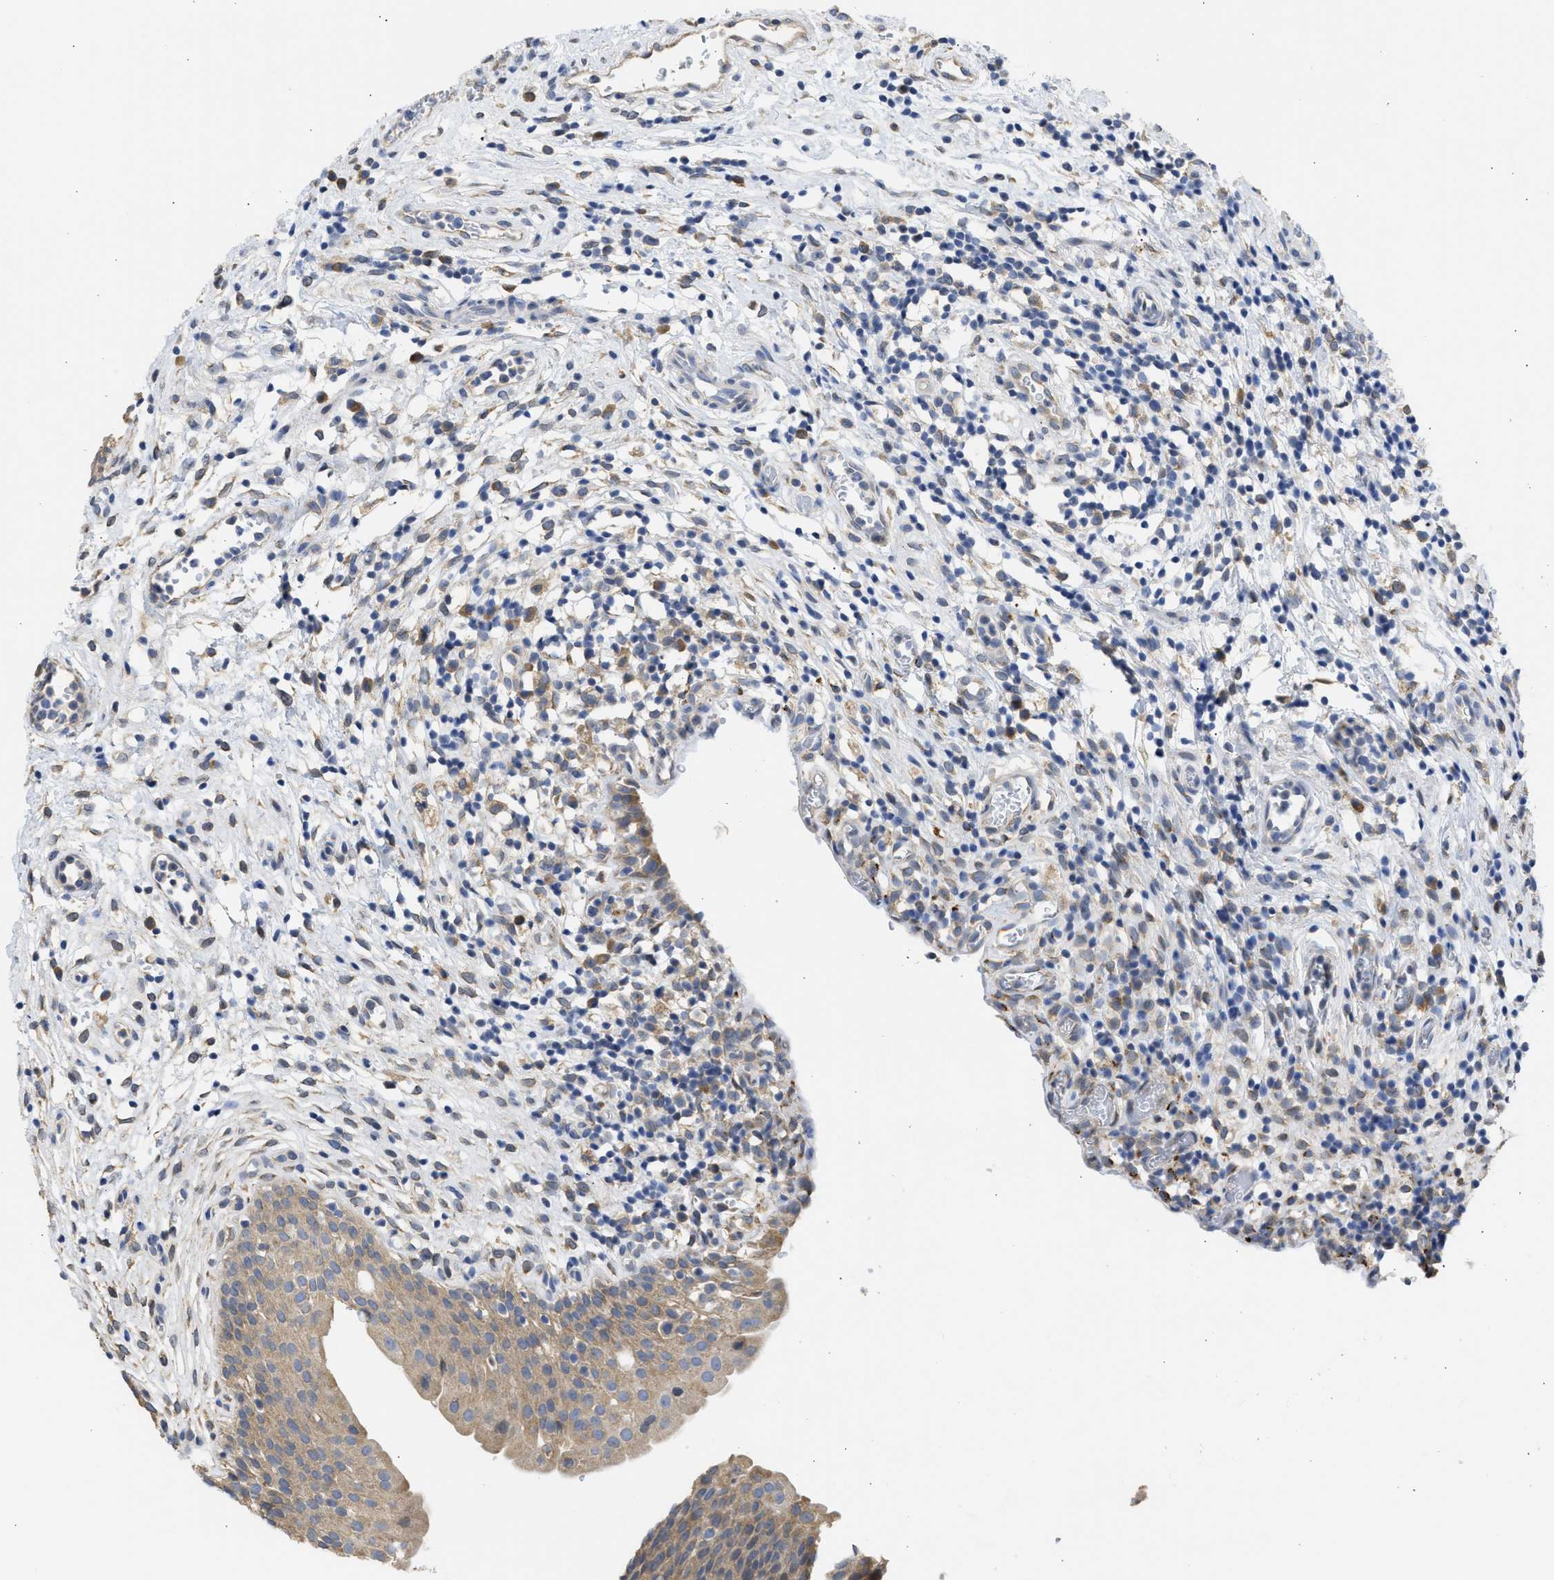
{"staining": {"intensity": "weak", "quantity": ">75%", "location": "cytoplasmic/membranous"}, "tissue": "urinary bladder", "cell_type": "Urothelial cells", "image_type": "normal", "snomed": [{"axis": "morphology", "description": "Normal tissue, NOS"}, {"axis": "topography", "description": "Urinary bladder"}], "caption": "Brown immunohistochemical staining in unremarkable urinary bladder exhibits weak cytoplasmic/membranous staining in about >75% of urothelial cells. (DAB (3,3'-diaminobenzidine) = brown stain, brightfield microscopy at high magnification).", "gene": "TMED1", "patient": {"sex": "male", "age": 37}}